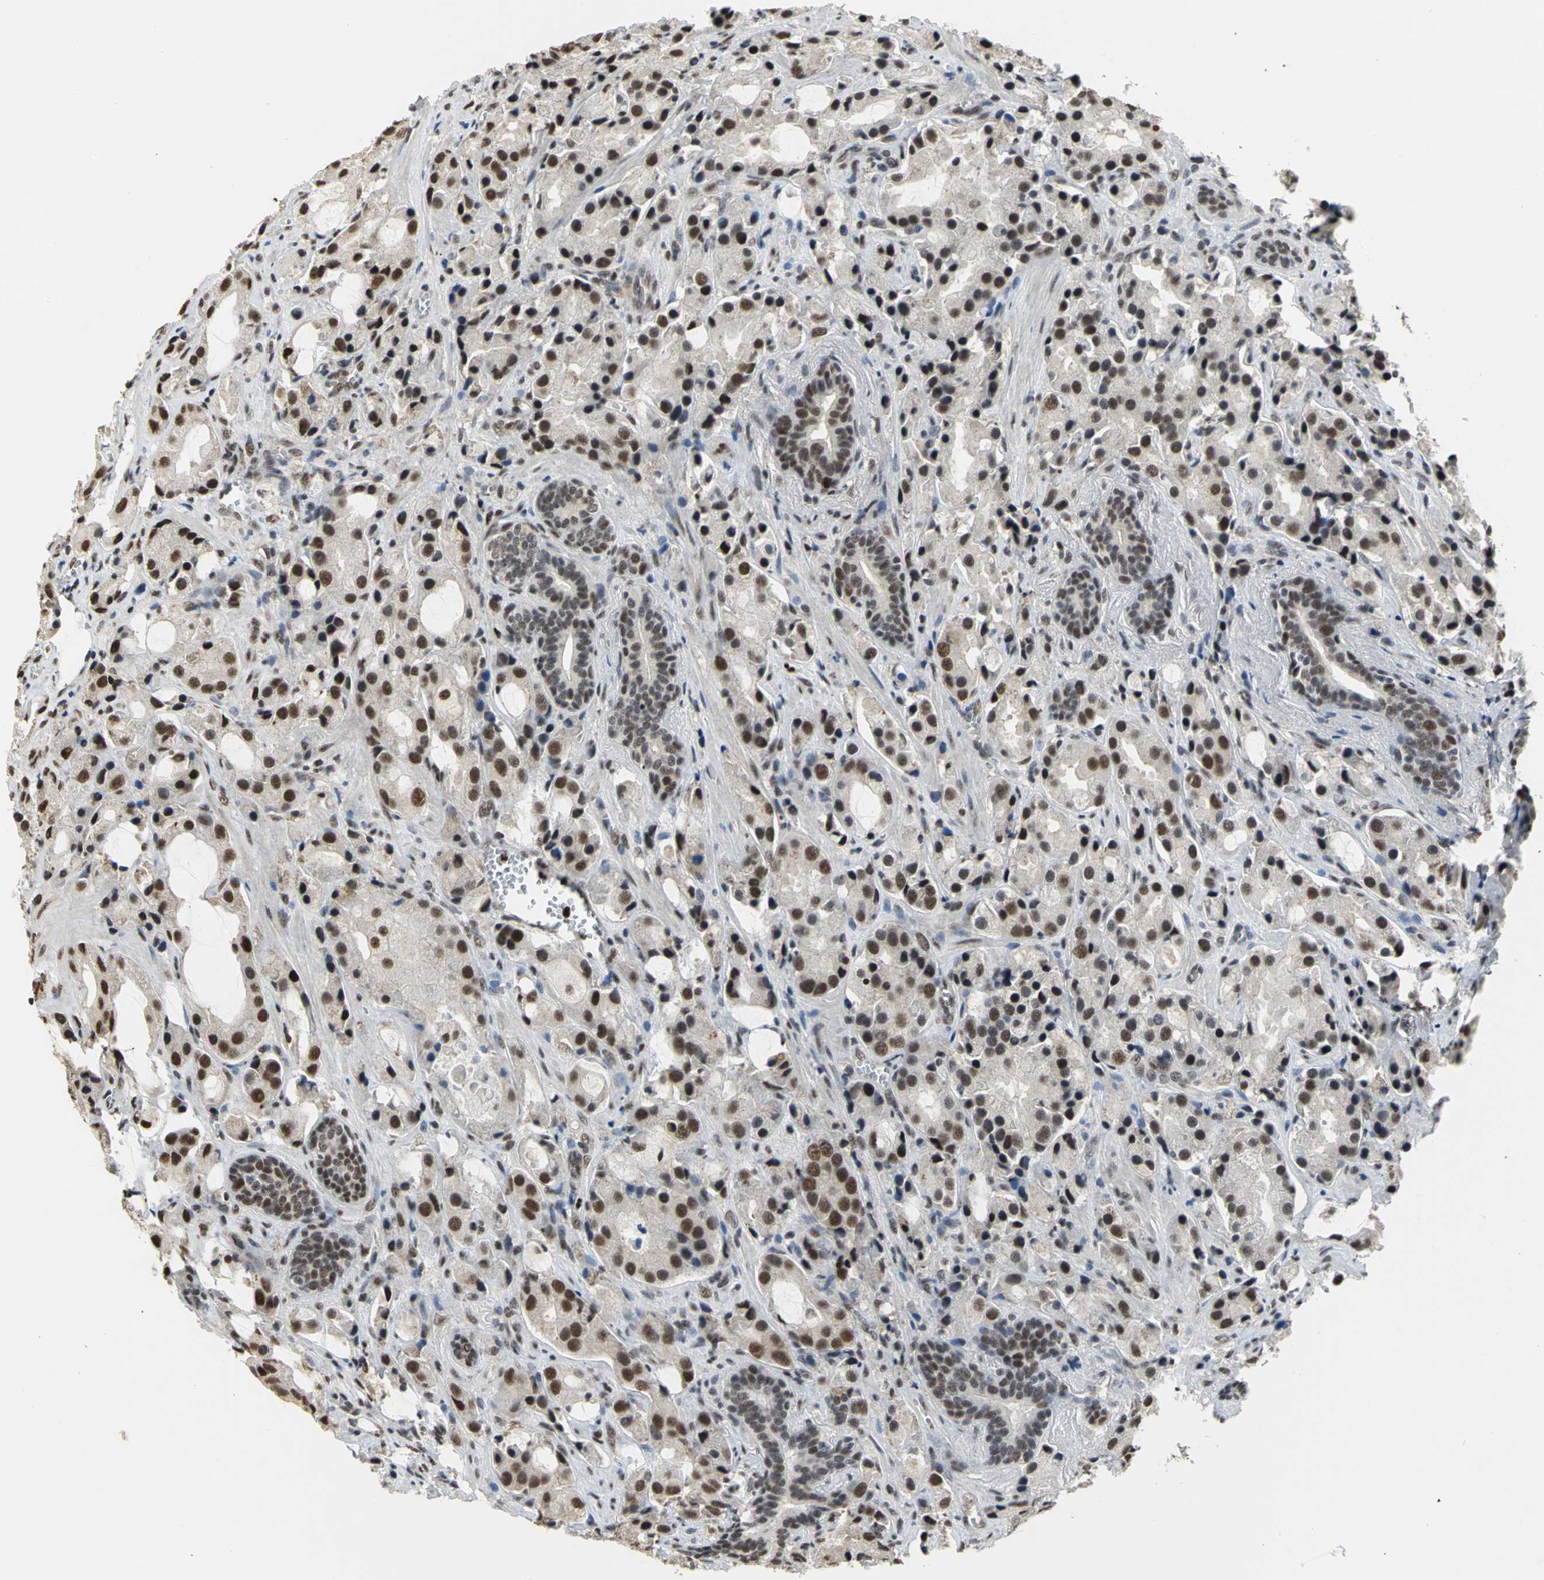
{"staining": {"intensity": "strong", "quantity": ">75%", "location": "nuclear"}, "tissue": "prostate cancer", "cell_type": "Tumor cells", "image_type": "cancer", "snomed": [{"axis": "morphology", "description": "Adenocarcinoma, High grade"}, {"axis": "topography", "description": "Prostate"}], "caption": "Strong nuclear staining is seen in approximately >75% of tumor cells in prostate cancer.", "gene": "CCDC88C", "patient": {"sex": "male", "age": 70}}